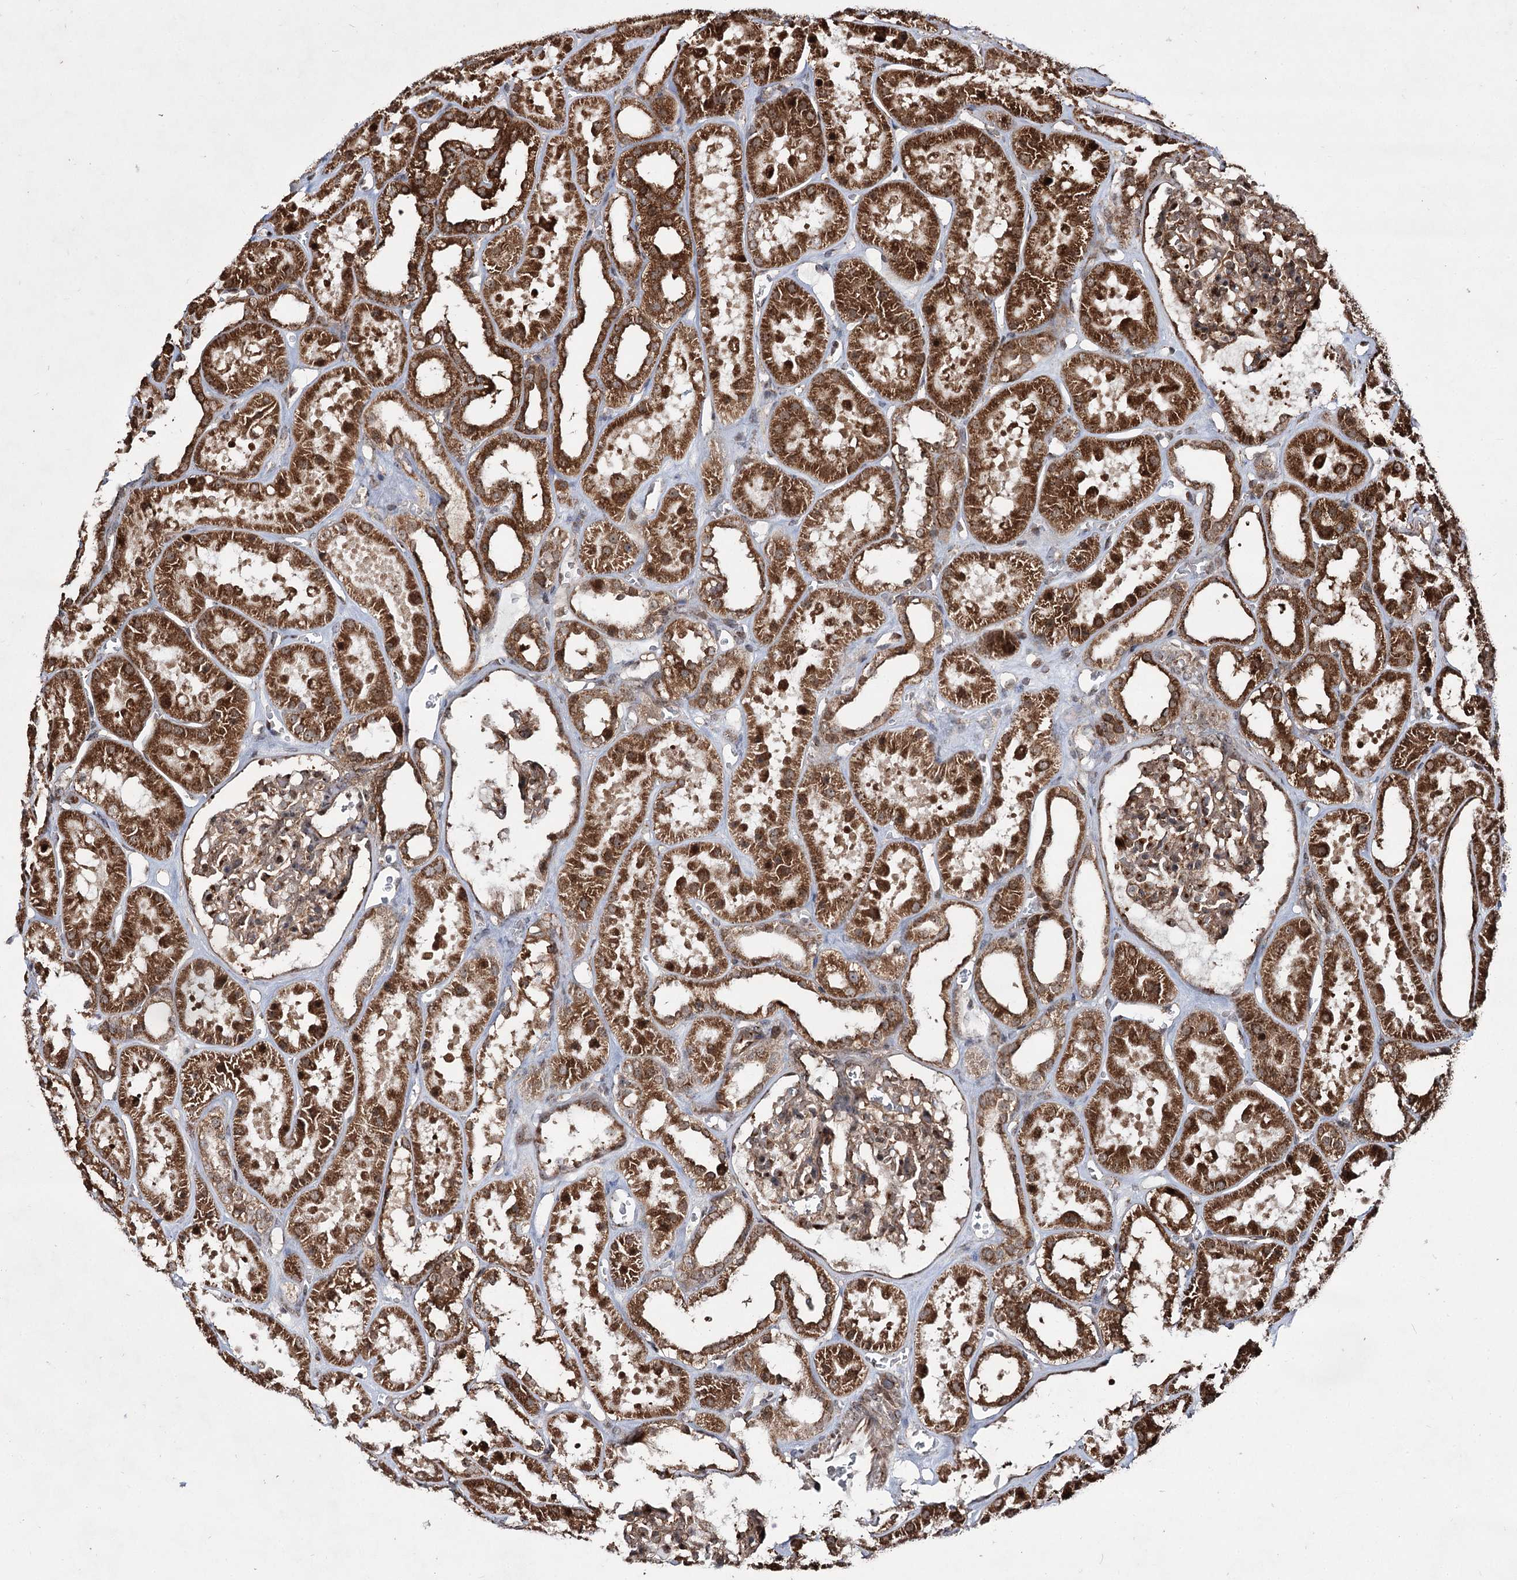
{"staining": {"intensity": "moderate", "quantity": ">75%", "location": "cytoplasmic/membranous"}, "tissue": "kidney", "cell_type": "Cells in glomeruli", "image_type": "normal", "snomed": [{"axis": "morphology", "description": "Normal tissue, NOS"}, {"axis": "topography", "description": "Kidney"}], "caption": "A high-resolution micrograph shows immunohistochemistry staining of unremarkable kidney, which shows moderate cytoplasmic/membranous positivity in approximately >75% of cells in glomeruli. The staining was performed using DAB (3,3'-diaminobenzidine), with brown indicating positive protein expression. Nuclei are stained blue with hematoxylin.", "gene": "SERINC5", "patient": {"sex": "female", "age": 41}}